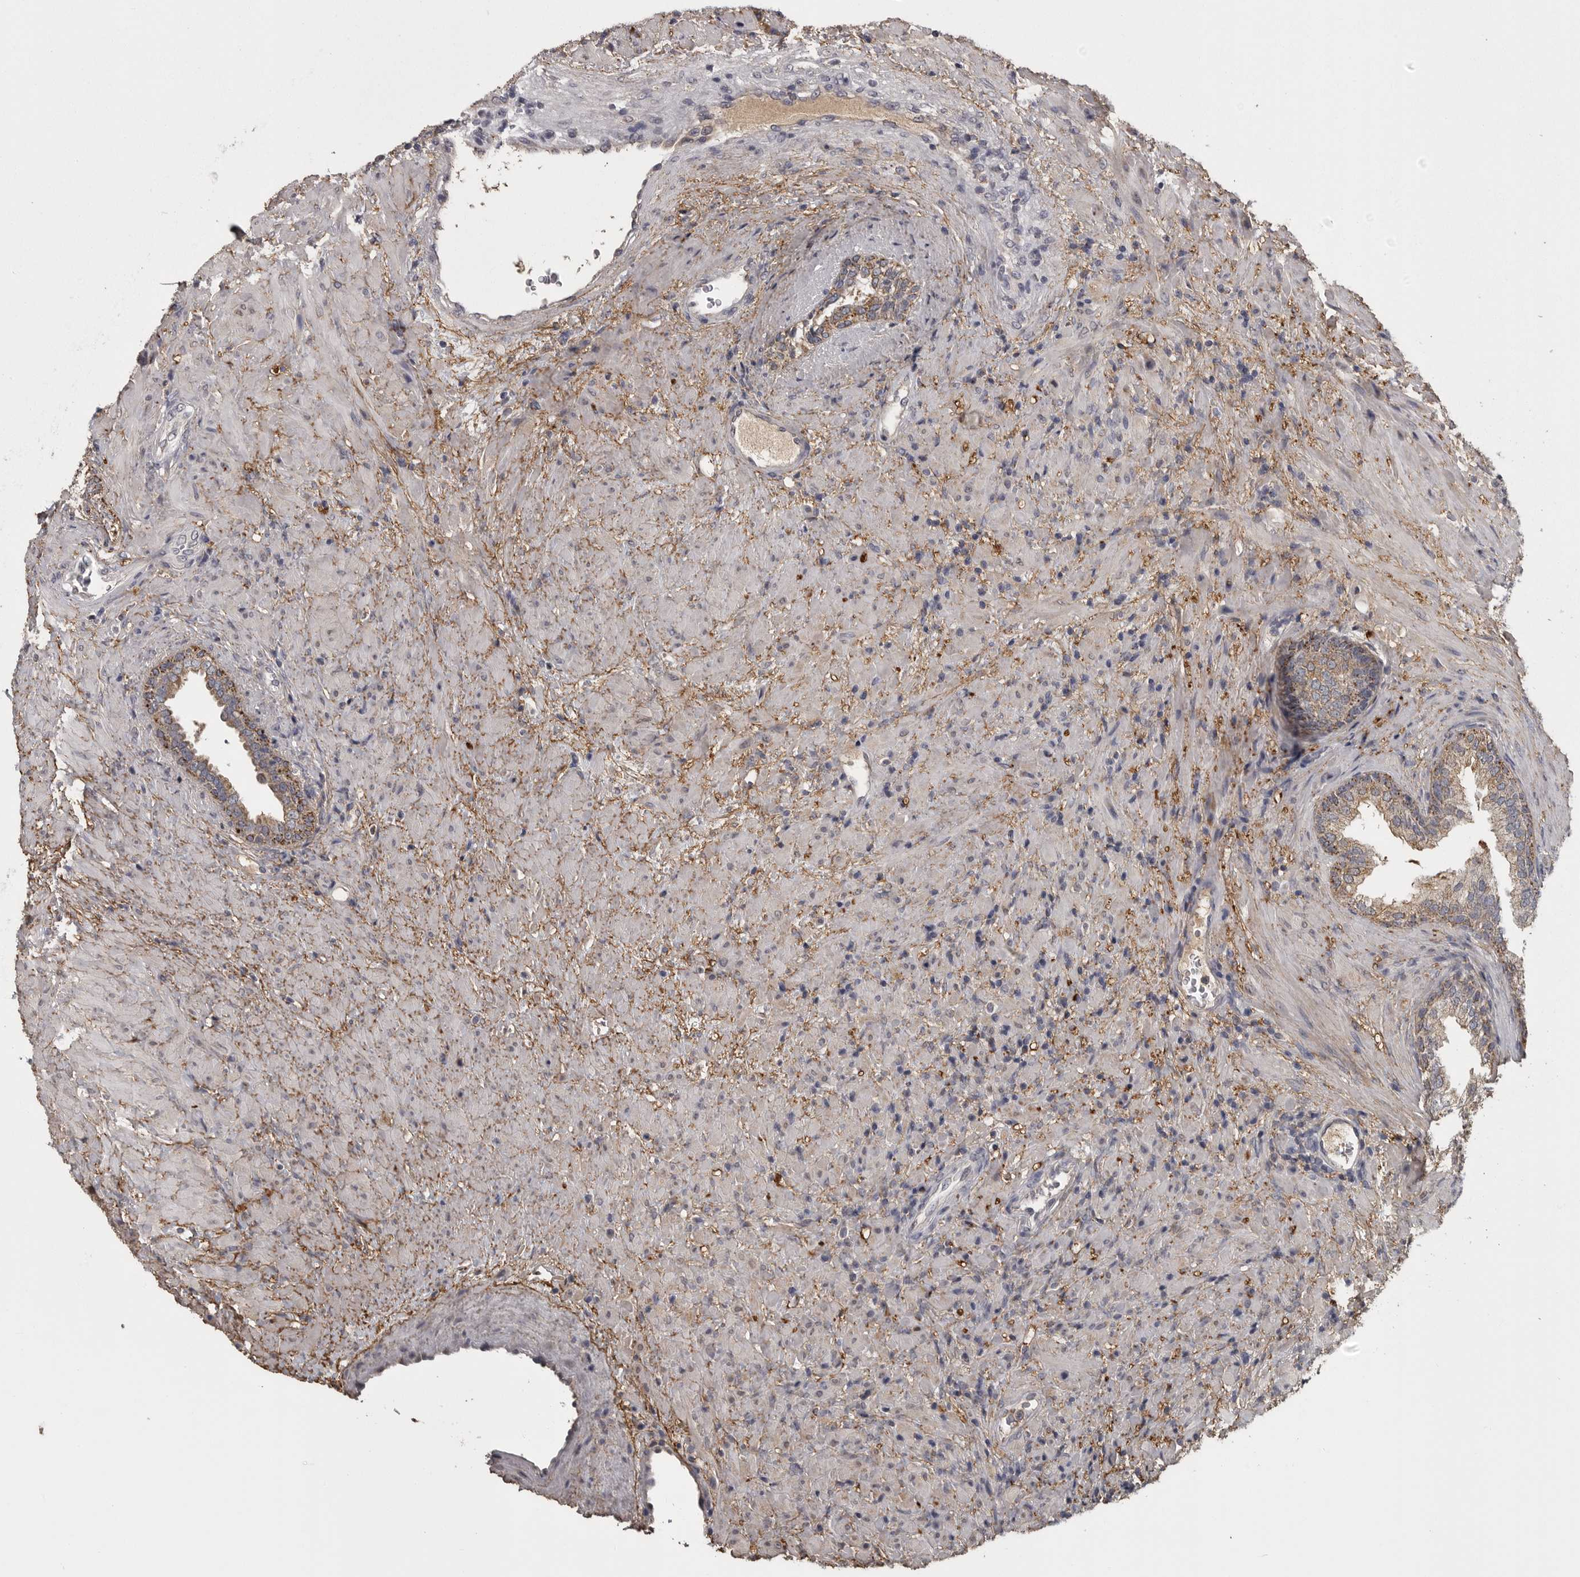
{"staining": {"intensity": "moderate", "quantity": ">75%", "location": "cytoplasmic/membranous"}, "tissue": "prostate", "cell_type": "Glandular cells", "image_type": "normal", "snomed": [{"axis": "morphology", "description": "Normal tissue, NOS"}, {"axis": "topography", "description": "Prostate"}], "caption": "Unremarkable prostate reveals moderate cytoplasmic/membranous positivity in about >75% of glandular cells, visualized by immunohistochemistry.", "gene": "FRK", "patient": {"sex": "male", "age": 76}}